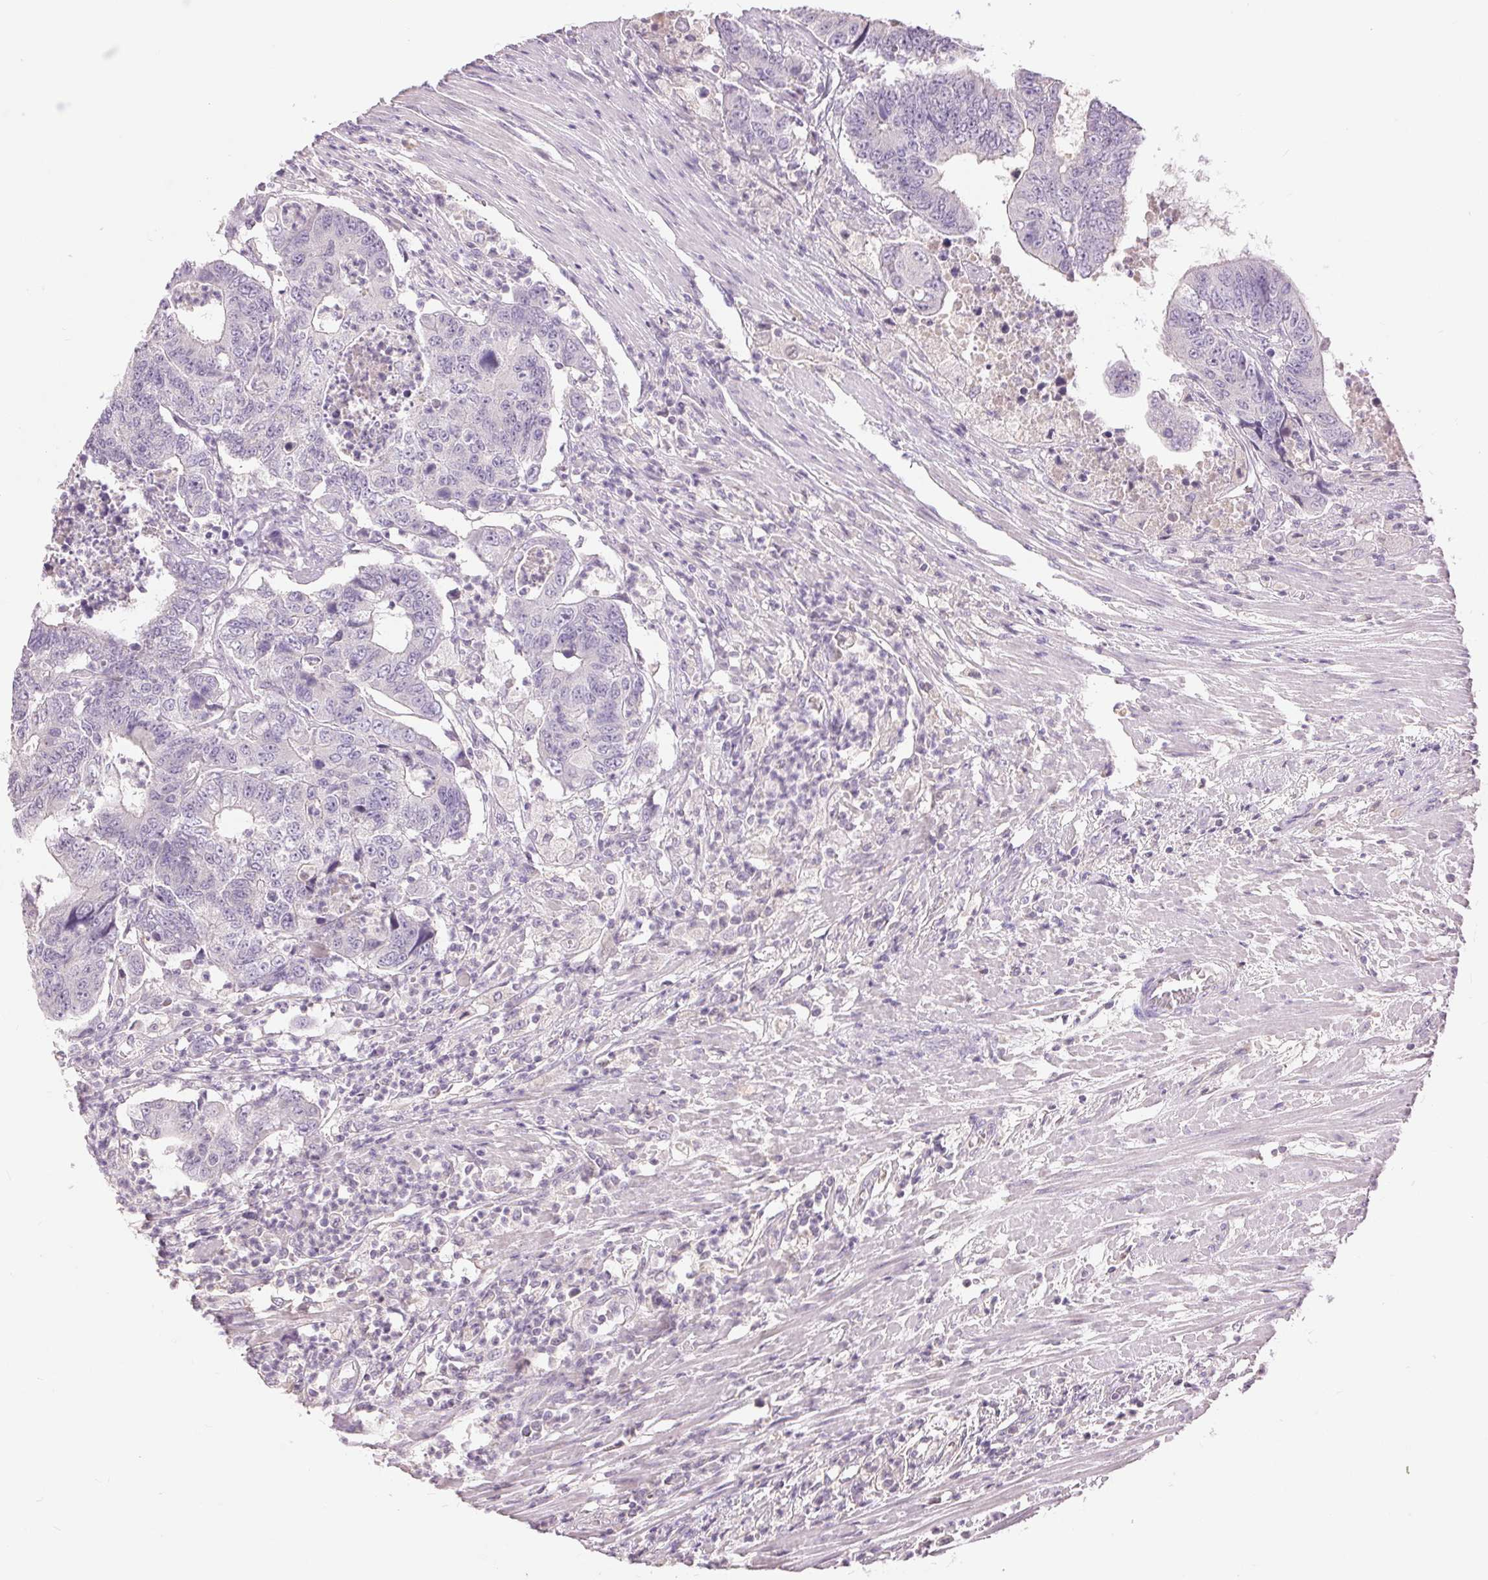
{"staining": {"intensity": "negative", "quantity": "none", "location": "none"}, "tissue": "colorectal cancer", "cell_type": "Tumor cells", "image_type": "cancer", "snomed": [{"axis": "morphology", "description": "Adenocarcinoma, NOS"}, {"axis": "topography", "description": "Colon"}], "caption": "Tumor cells show no significant protein staining in colorectal cancer (adenocarcinoma). (IHC, brightfield microscopy, high magnification).", "gene": "FXYD4", "patient": {"sex": "female", "age": 48}}